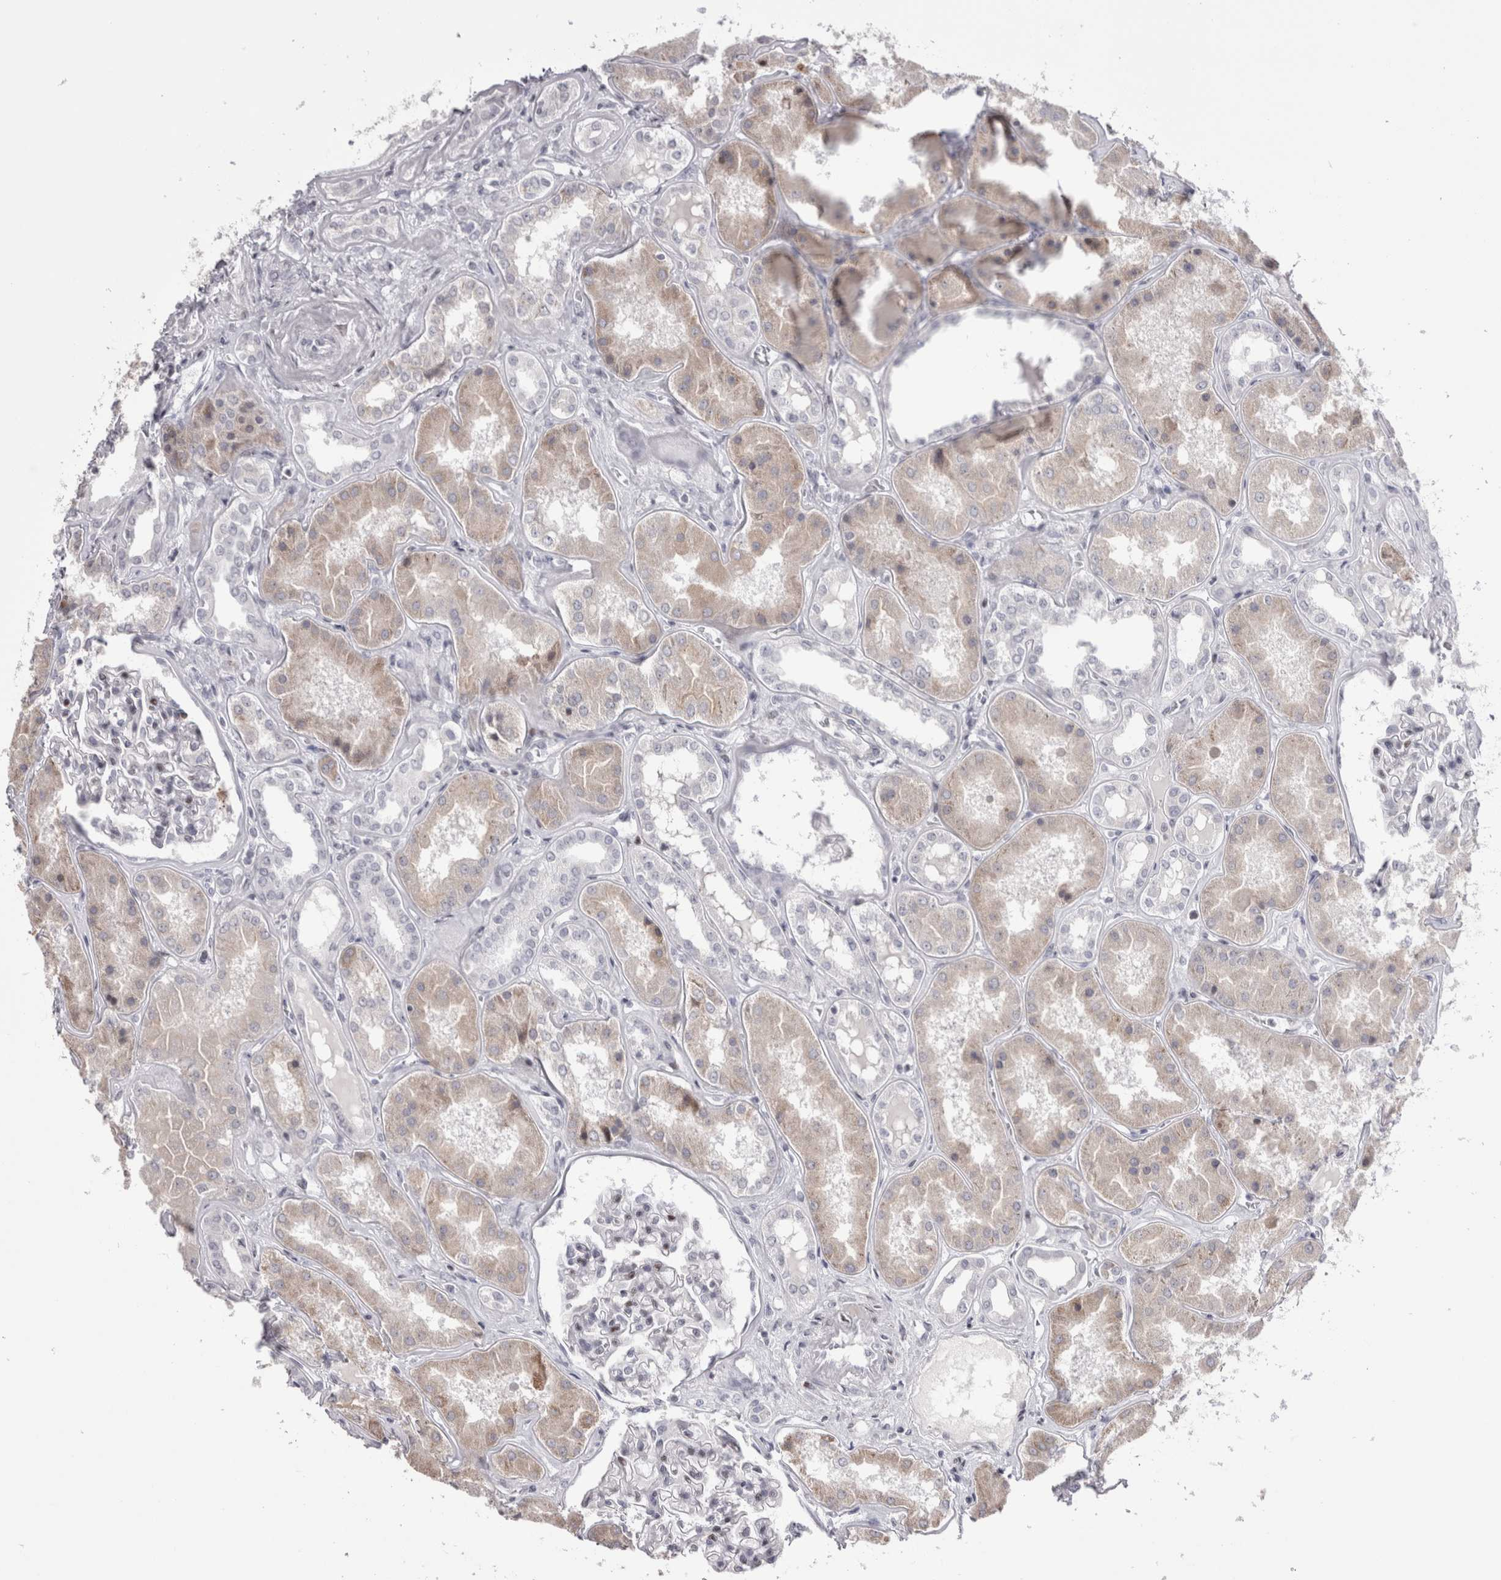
{"staining": {"intensity": "negative", "quantity": "none", "location": "none"}, "tissue": "kidney", "cell_type": "Cells in glomeruli", "image_type": "normal", "snomed": [{"axis": "morphology", "description": "Normal tissue, NOS"}, {"axis": "topography", "description": "Kidney"}], "caption": "An immunohistochemistry (IHC) micrograph of normal kidney is shown. There is no staining in cells in glomeruli of kidney. Brightfield microscopy of IHC stained with DAB (brown) and hematoxylin (blue), captured at high magnification.", "gene": "FNDC8", "patient": {"sex": "female", "age": 56}}